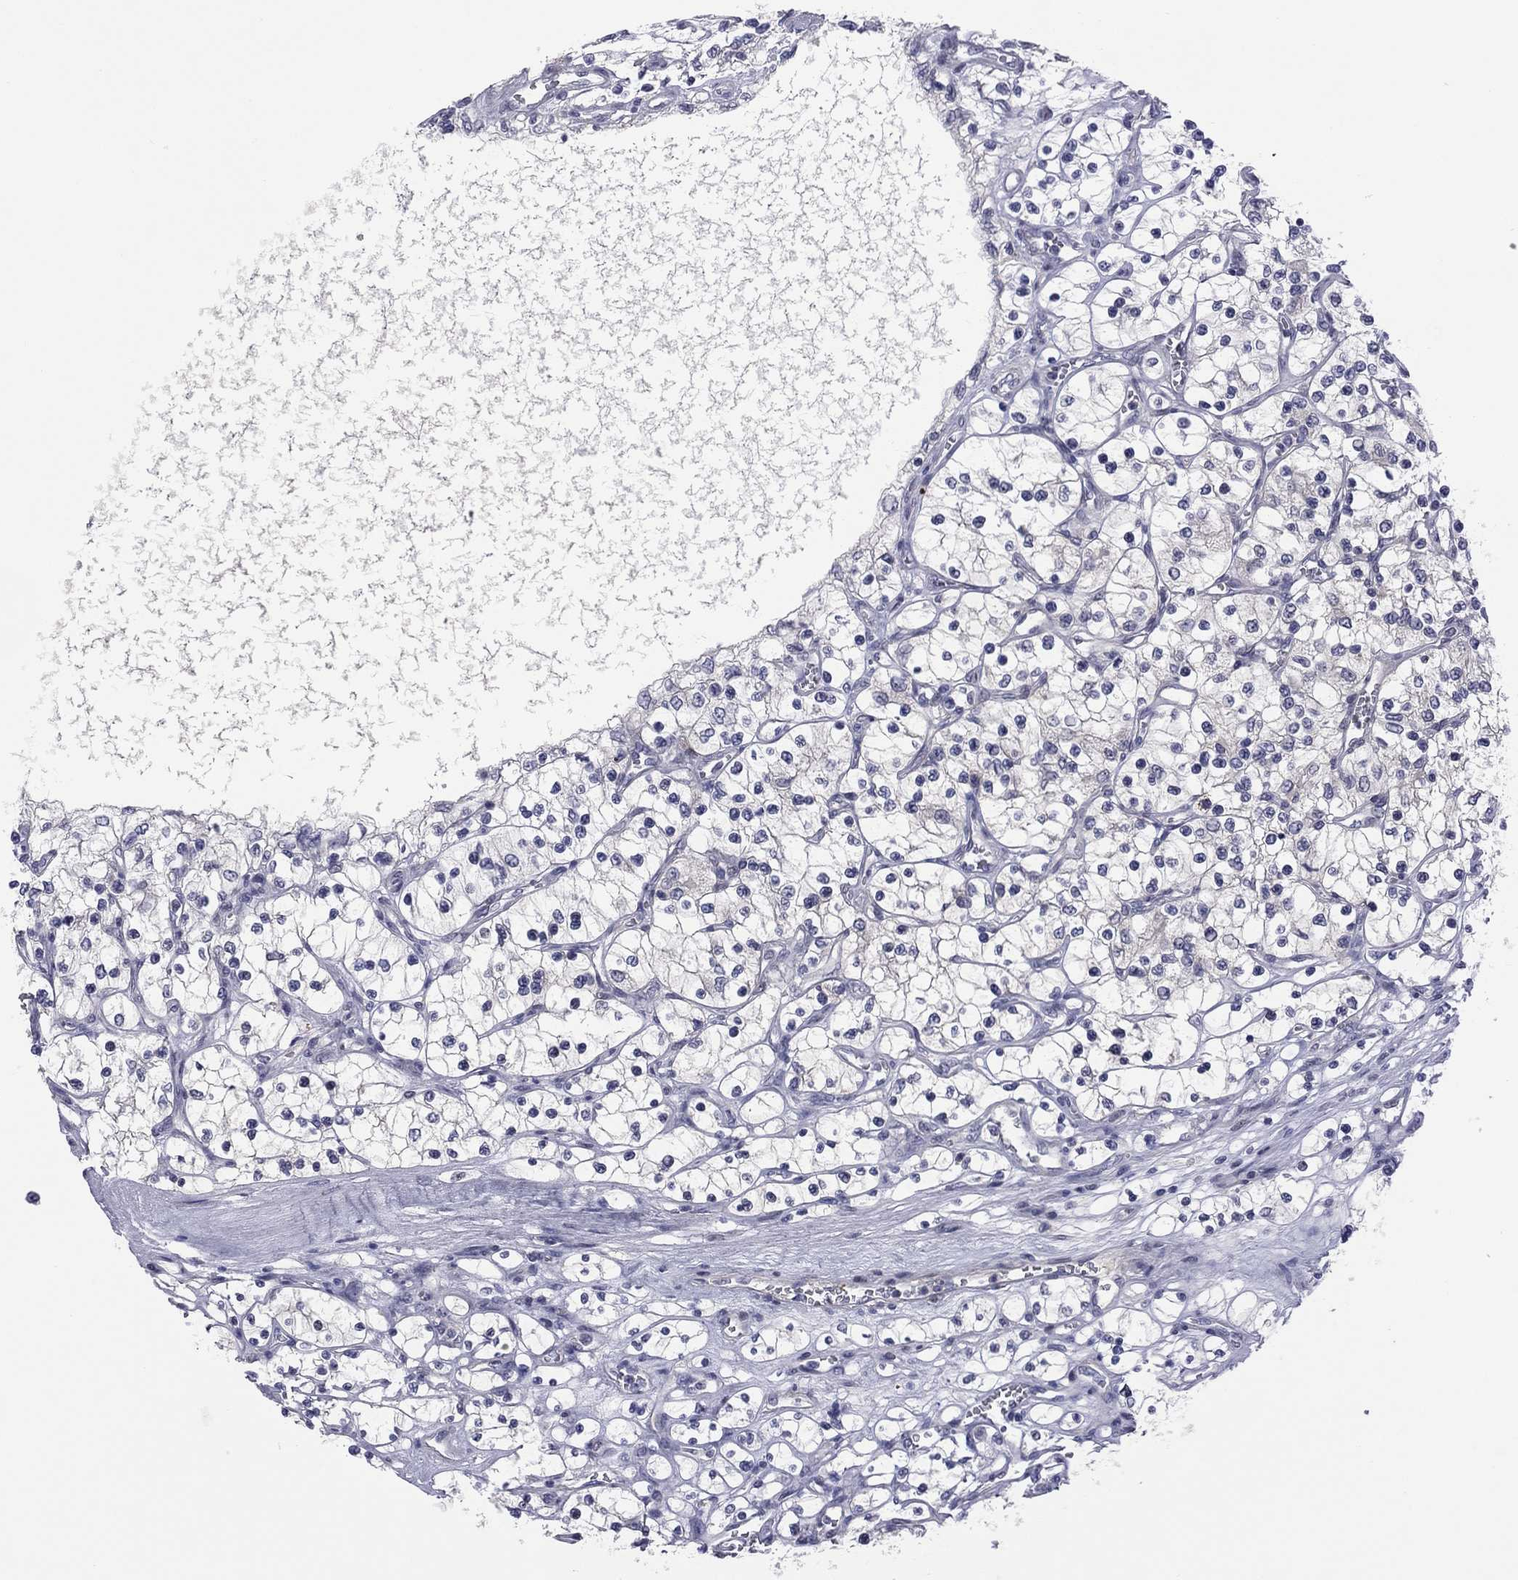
{"staining": {"intensity": "negative", "quantity": "none", "location": "none"}, "tissue": "renal cancer", "cell_type": "Tumor cells", "image_type": "cancer", "snomed": [{"axis": "morphology", "description": "Adenocarcinoma, NOS"}, {"axis": "topography", "description": "Kidney"}], "caption": "This is a micrograph of IHC staining of renal adenocarcinoma, which shows no staining in tumor cells.", "gene": "POU5F2", "patient": {"sex": "female", "age": 69}}